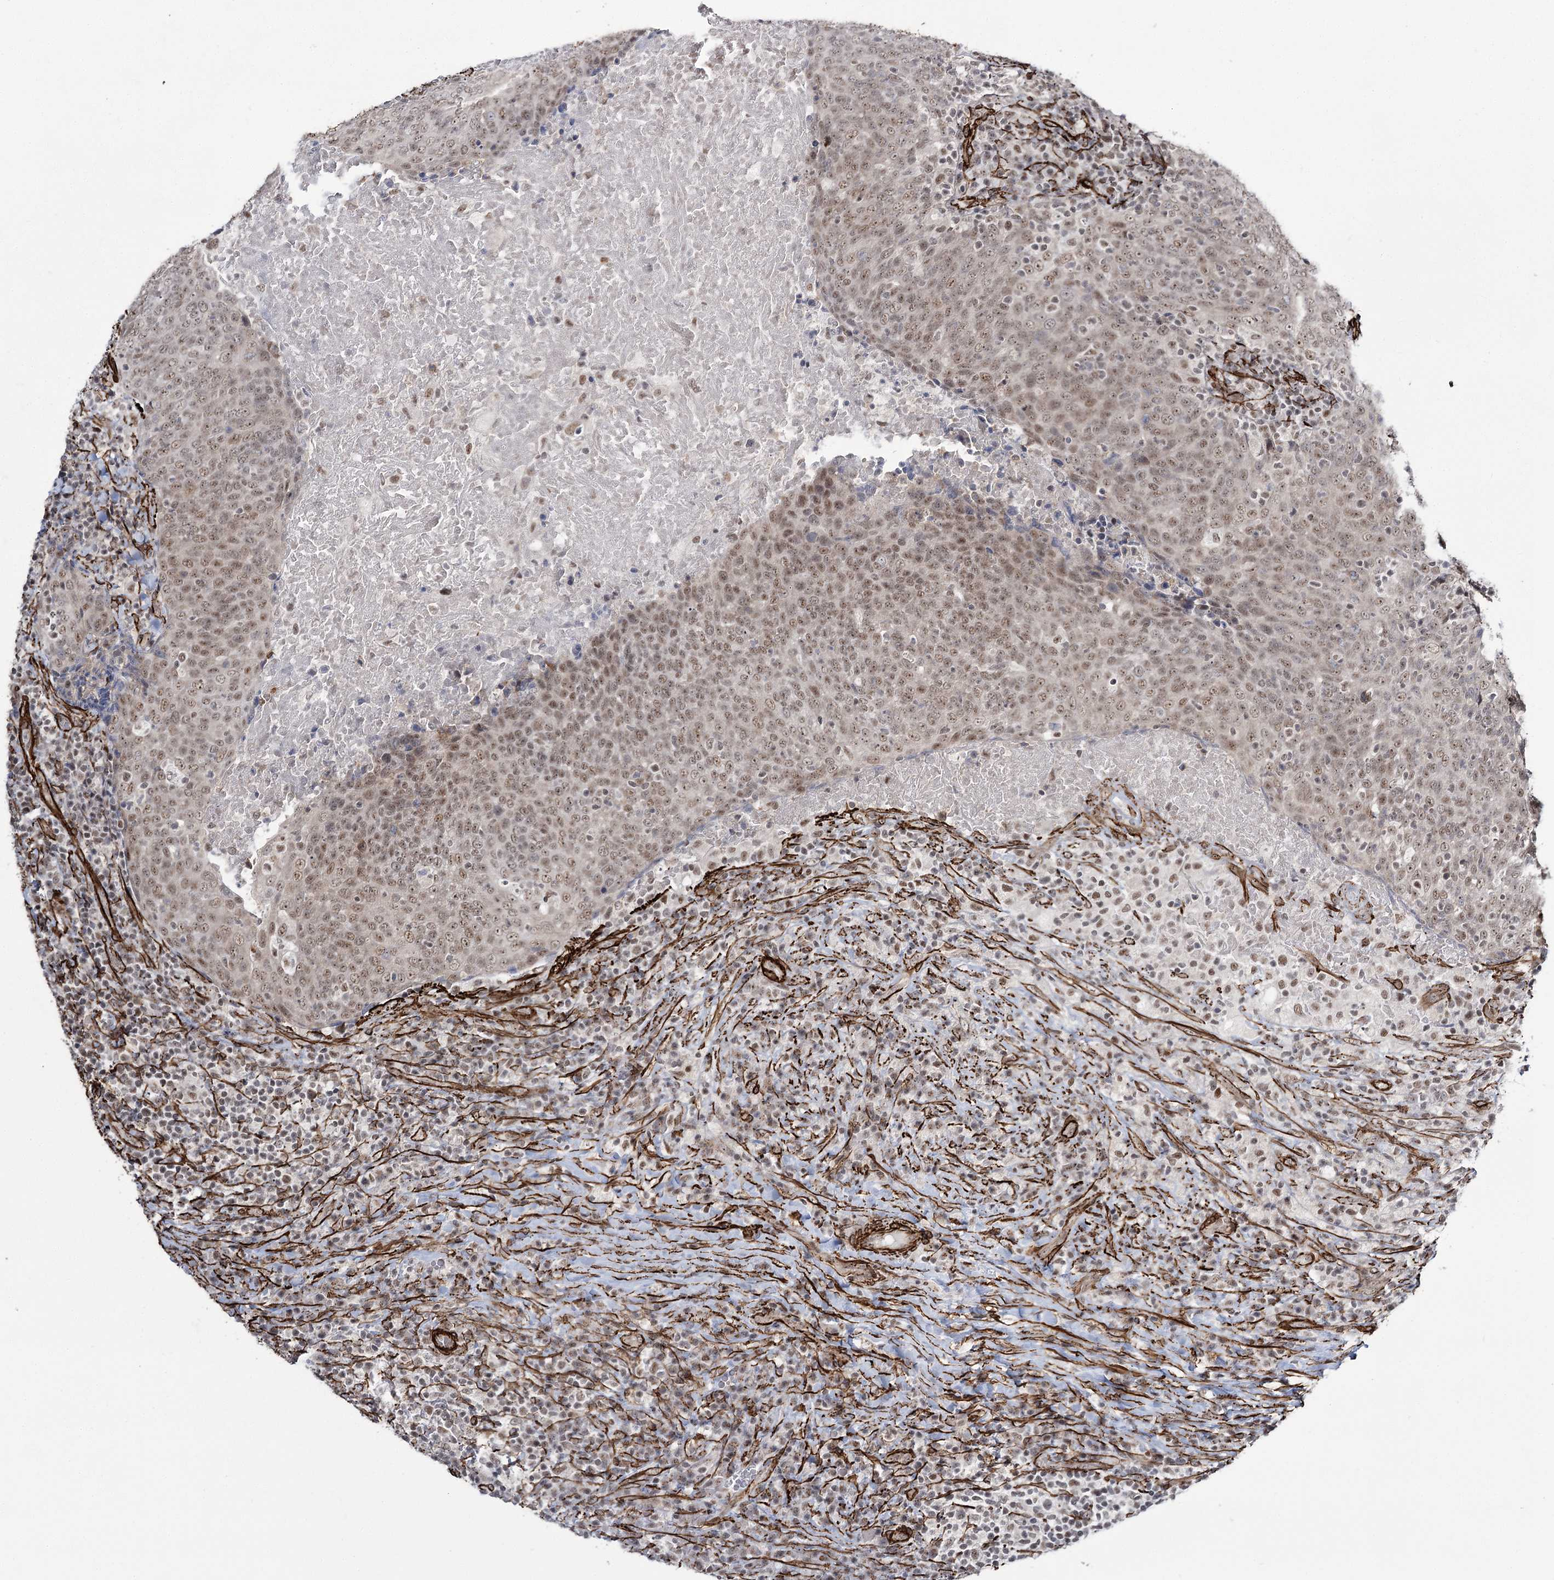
{"staining": {"intensity": "moderate", "quantity": ">75%", "location": "nuclear"}, "tissue": "head and neck cancer", "cell_type": "Tumor cells", "image_type": "cancer", "snomed": [{"axis": "morphology", "description": "Squamous cell carcinoma, NOS"}, {"axis": "morphology", "description": "Squamous cell carcinoma, metastatic, NOS"}, {"axis": "topography", "description": "Lymph node"}, {"axis": "topography", "description": "Head-Neck"}], "caption": "Protein expression by IHC displays moderate nuclear expression in approximately >75% of tumor cells in head and neck cancer. The protein is stained brown, and the nuclei are stained in blue (DAB (3,3'-diaminobenzidine) IHC with brightfield microscopy, high magnification).", "gene": "CWF19L1", "patient": {"sex": "male", "age": 62}}